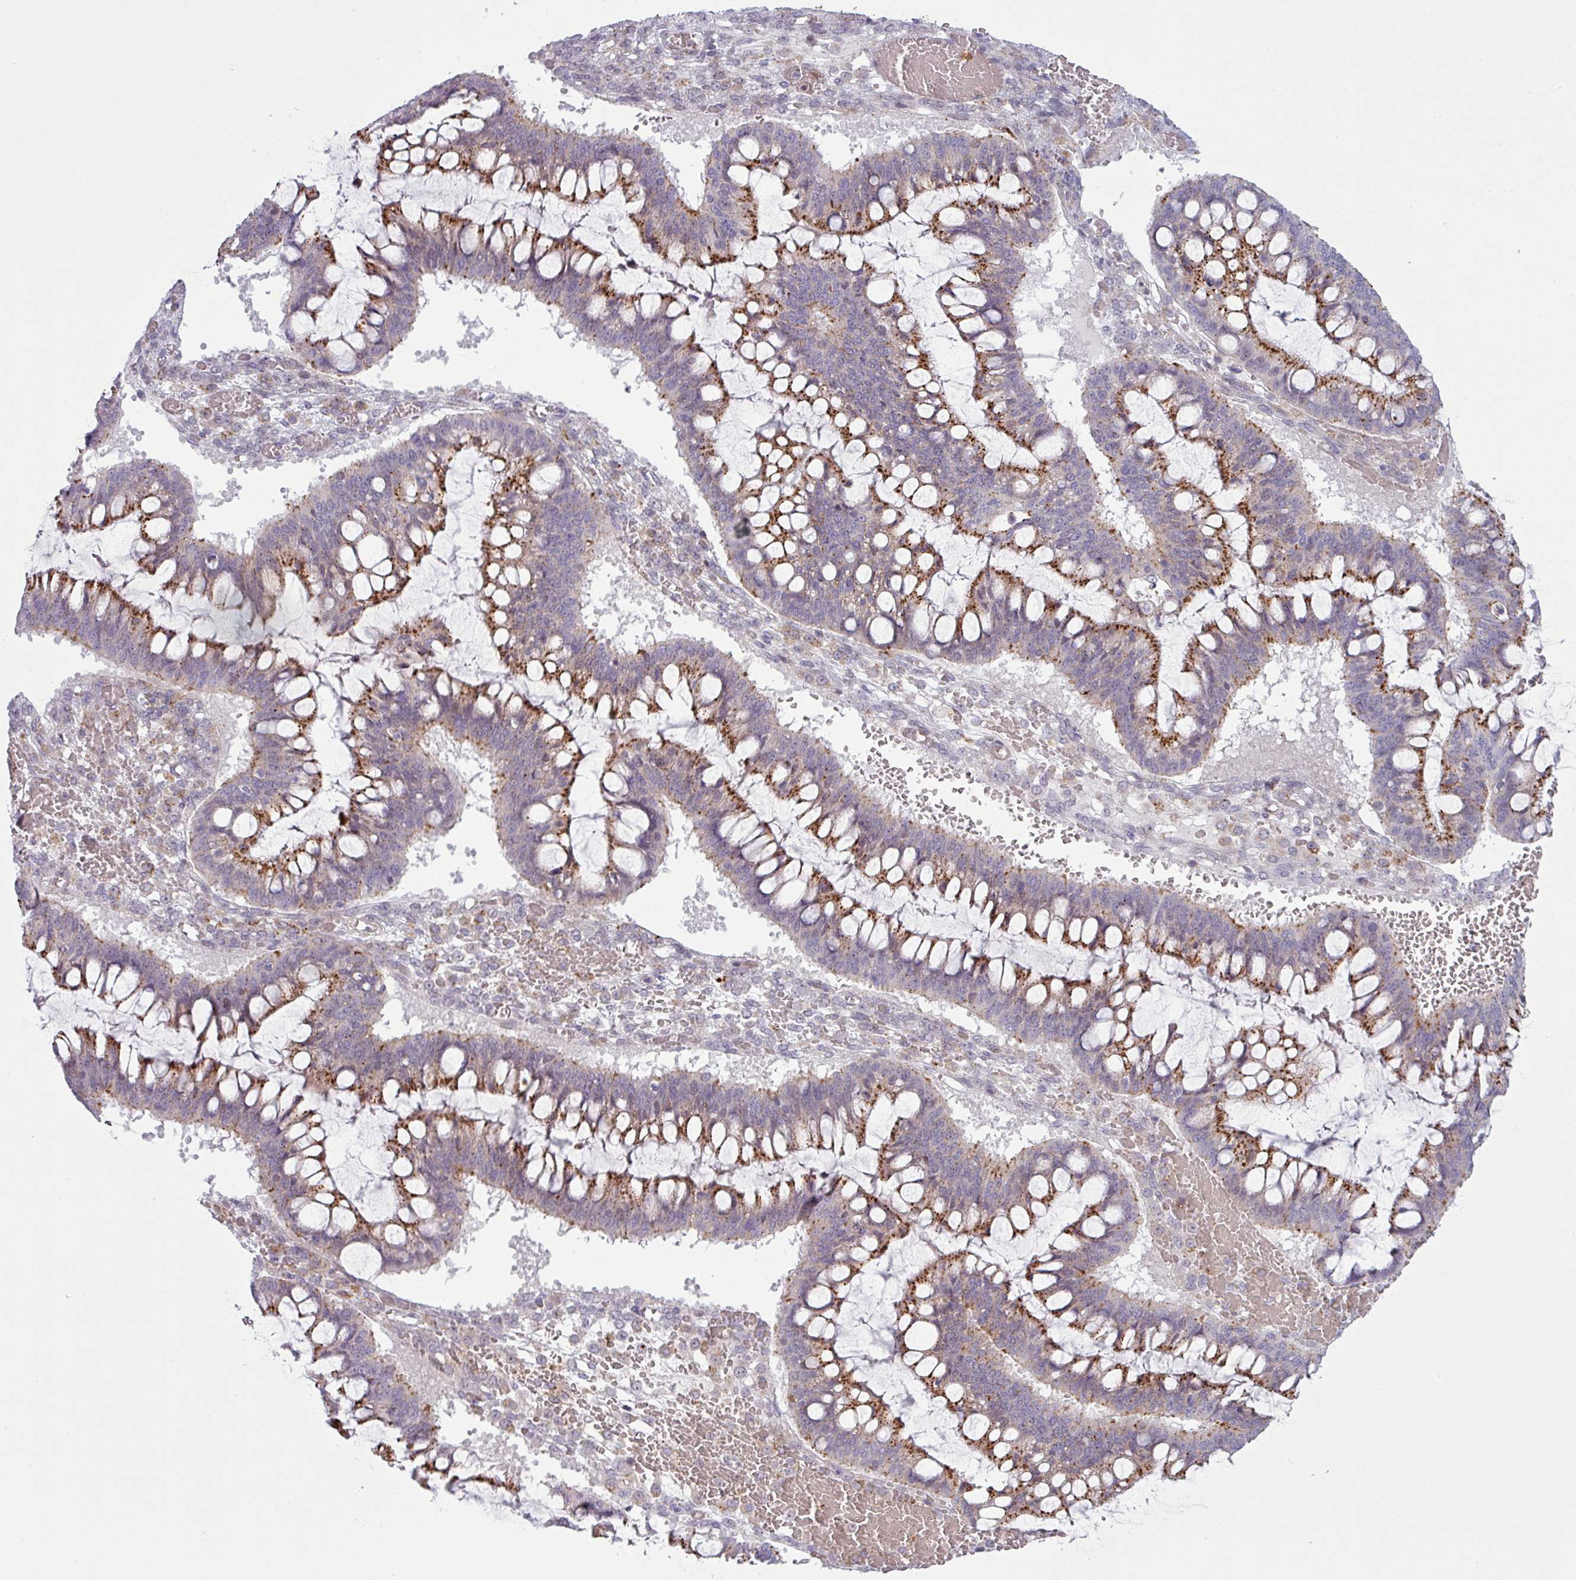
{"staining": {"intensity": "strong", "quantity": ">75%", "location": "cytoplasmic/membranous"}, "tissue": "ovarian cancer", "cell_type": "Tumor cells", "image_type": "cancer", "snomed": [{"axis": "morphology", "description": "Cystadenocarcinoma, mucinous, NOS"}, {"axis": "topography", "description": "Ovary"}], "caption": "The histopathology image displays a brown stain indicating the presence of a protein in the cytoplasmic/membranous of tumor cells in ovarian cancer (mucinous cystadenocarcinoma). (DAB (3,3'-diaminobenzidine) = brown stain, brightfield microscopy at high magnification).", "gene": "MAP7D2", "patient": {"sex": "female", "age": 73}}